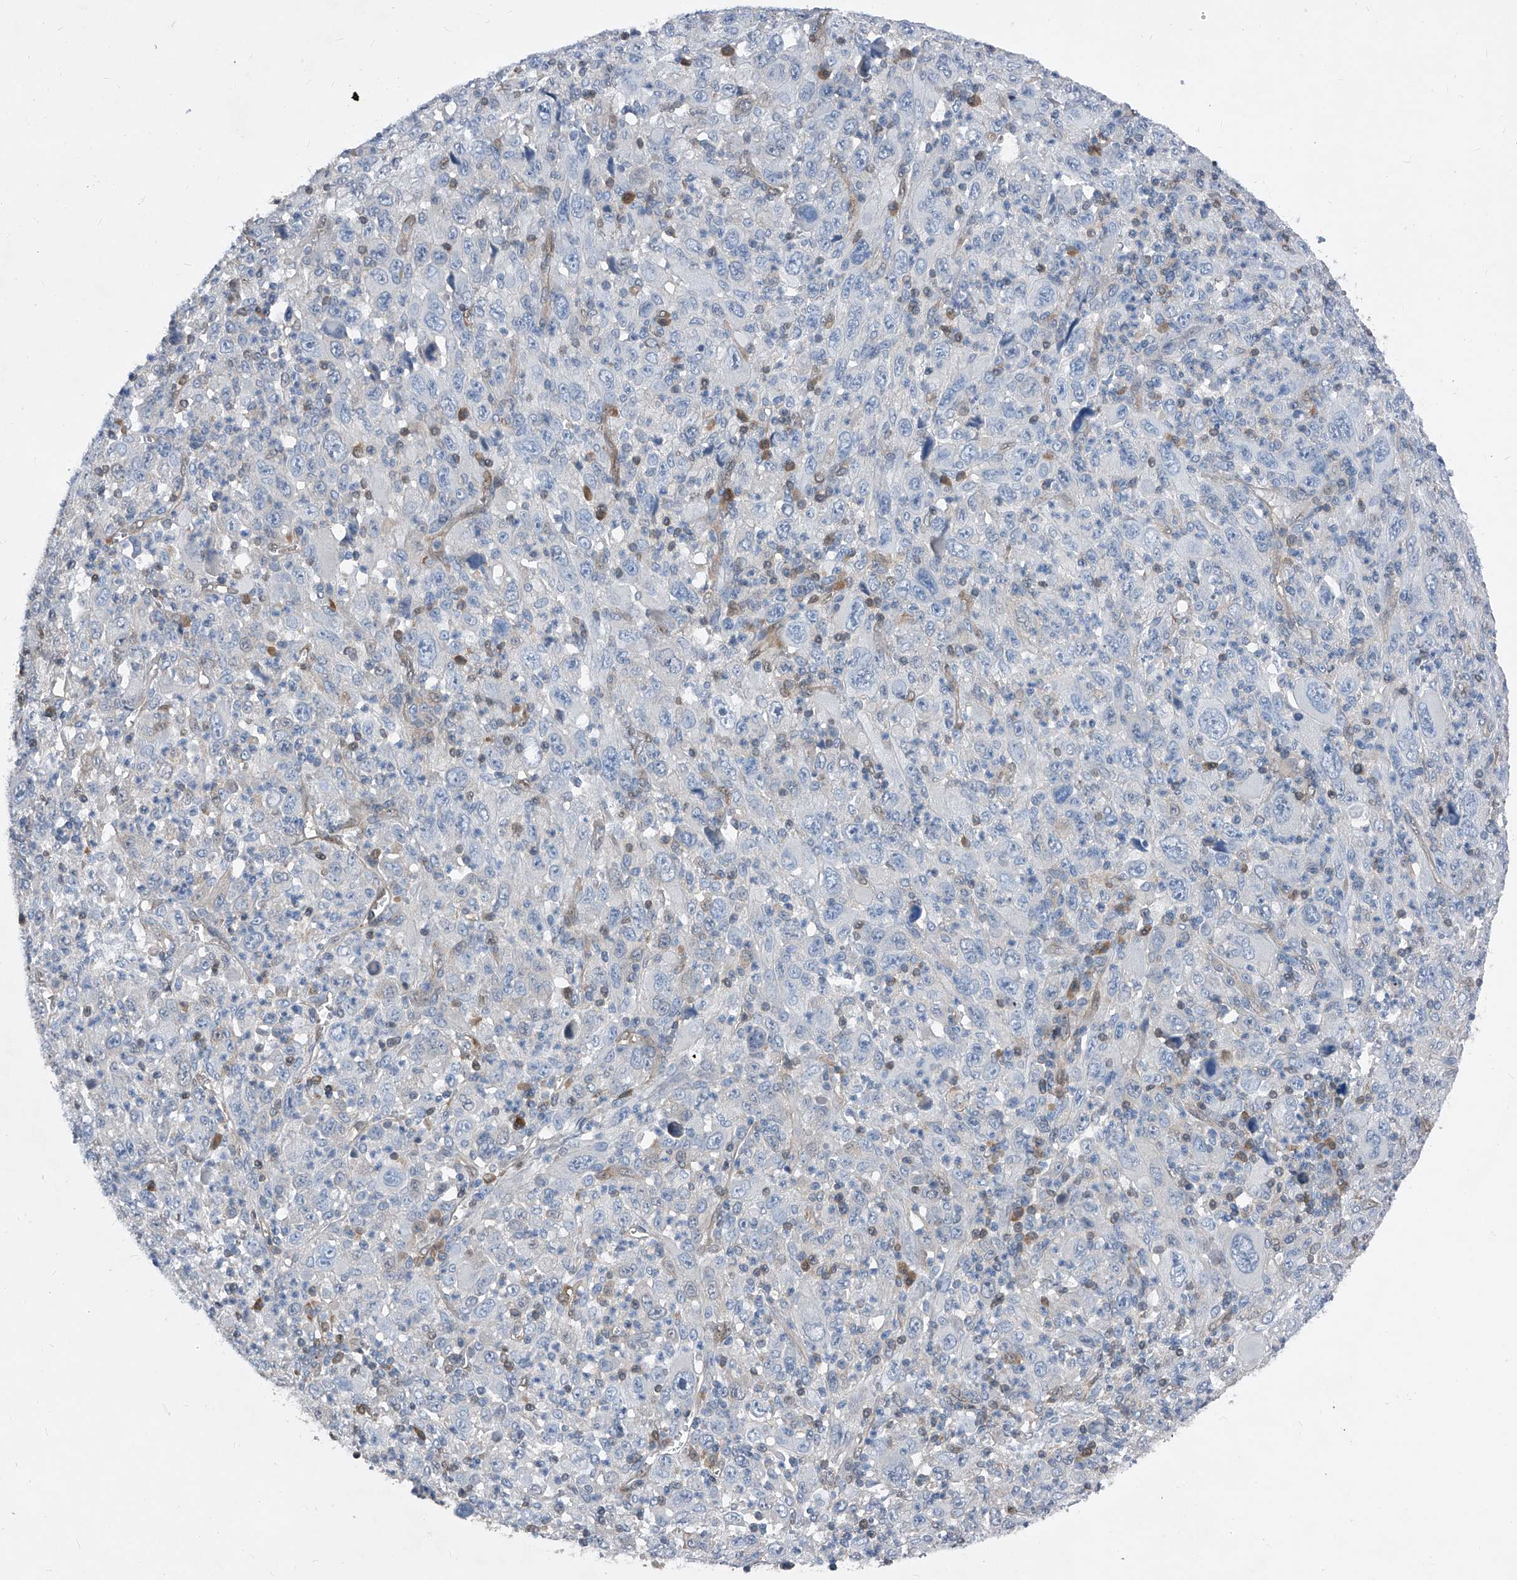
{"staining": {"intensity": "negative", "quantity": "none", "location": "none"}, "tissue": "melanoma", "cell_type": "Tumor cells", "image_type": "cancer", "snomed": [{"axis": "morphology", "description": "Malignant melanoma, Metastatic site"}, {"axis": "topography", "description": "Skin"}], "caption": "Melanoma stained for a protein using immunohistochemistry displays no staining tumor cells.", "gene": "MAP2K6", "patient": {"sex": "female", "age": 56}}